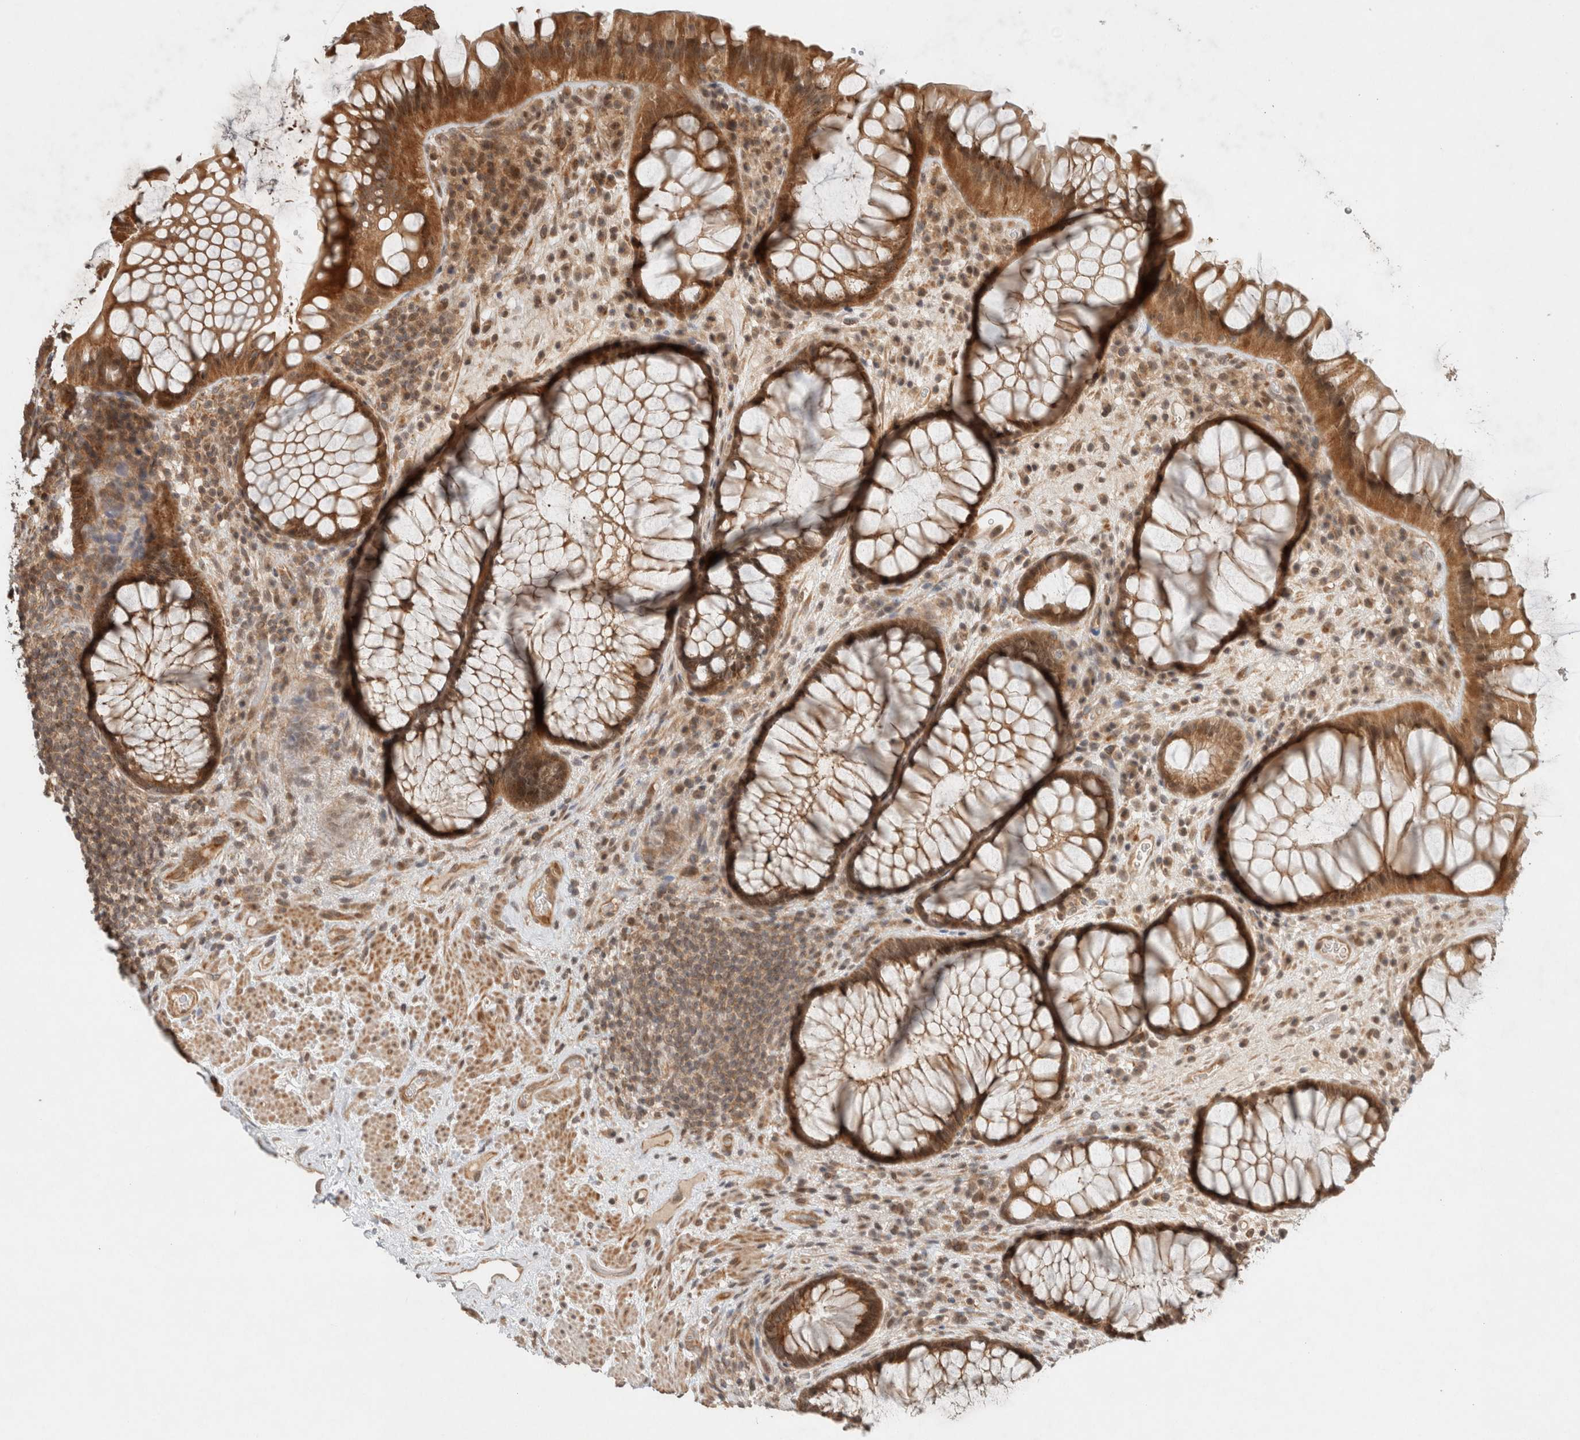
{"staining": {"intensity": "strong", "quantity": ">75%", "location": "cytoplasmic/membranous"}, "tissue": "rectum", "cell_type": "Glandular cells", "image_type": "normal", "snomed": [{"axis": "morphology", "description": "Normal tissue, NOS"}, {"axis": "topography", "description": "Rectum"}], "caption": "Glandular cells show strong cytoplasmic/membranous expression in about >75% of cells in normal rectum. The protein is shown in brown color, while the nuclei are stained blue.", "gene": "CAAP1", "patient": {"sex": "male", "age": 51}}